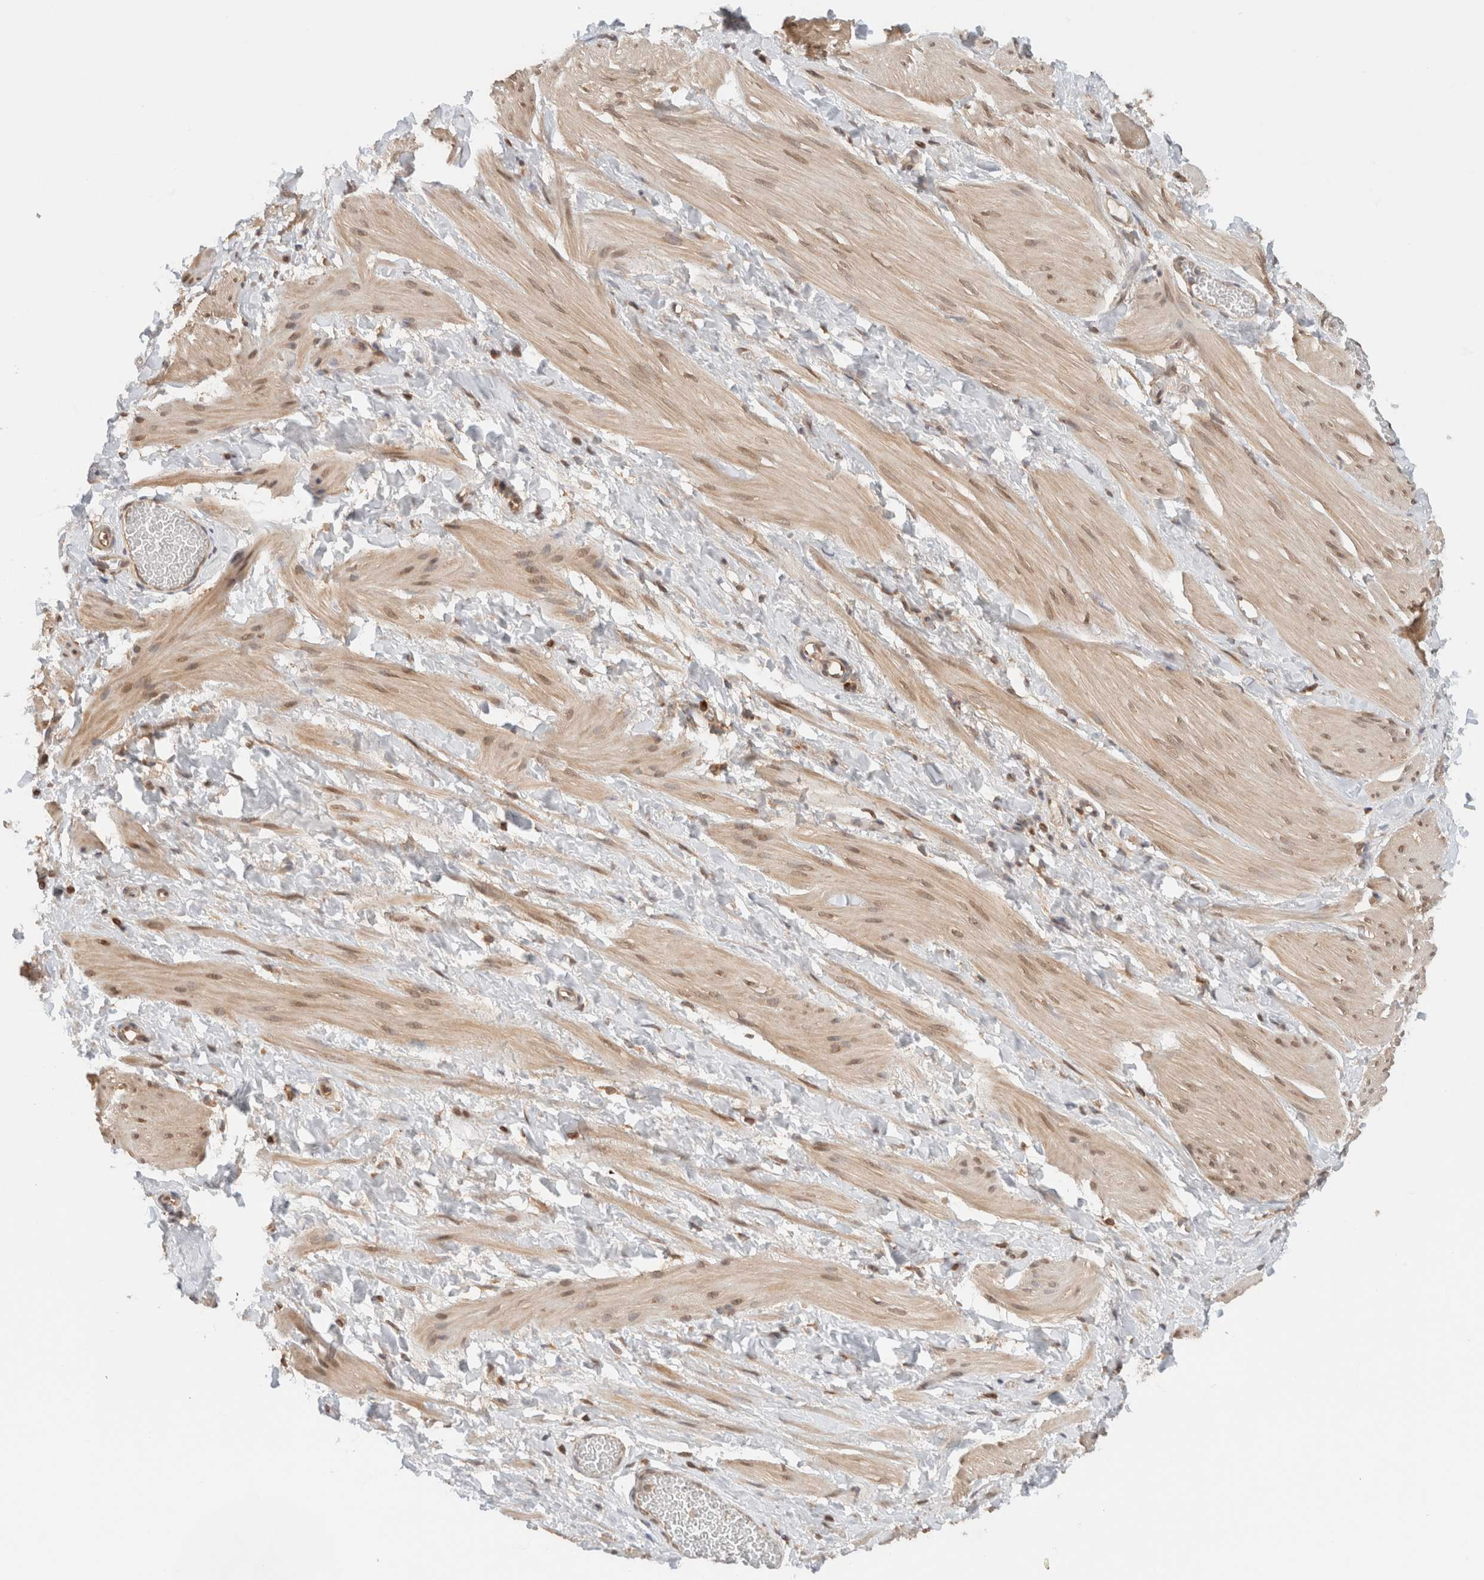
{"staining": {"intensity": "weak", "quantity": ">75%", "location": "cytoplasmic/membranous,nuclear"}, "tissue": "smooth muscle", "cell_type": "Smooth muscle cells", "image_type": "normal", "snomed": [{"axis": "morphology", "description": "Normal tissue, NOS"}, {"axis": "topography", "description": "Smooth muscle"}], "caption": "Immunohistochemistry of normal human smooth muscle displays low levels of weak cytoplasmic/membranous,nuclear staining in about >75% of smooth muscle cells. (DAB IHC with brightfield microscopy, high magnification).", "gene": "ARFGEF2", "patient": {"sex": "male", "age": 16}}